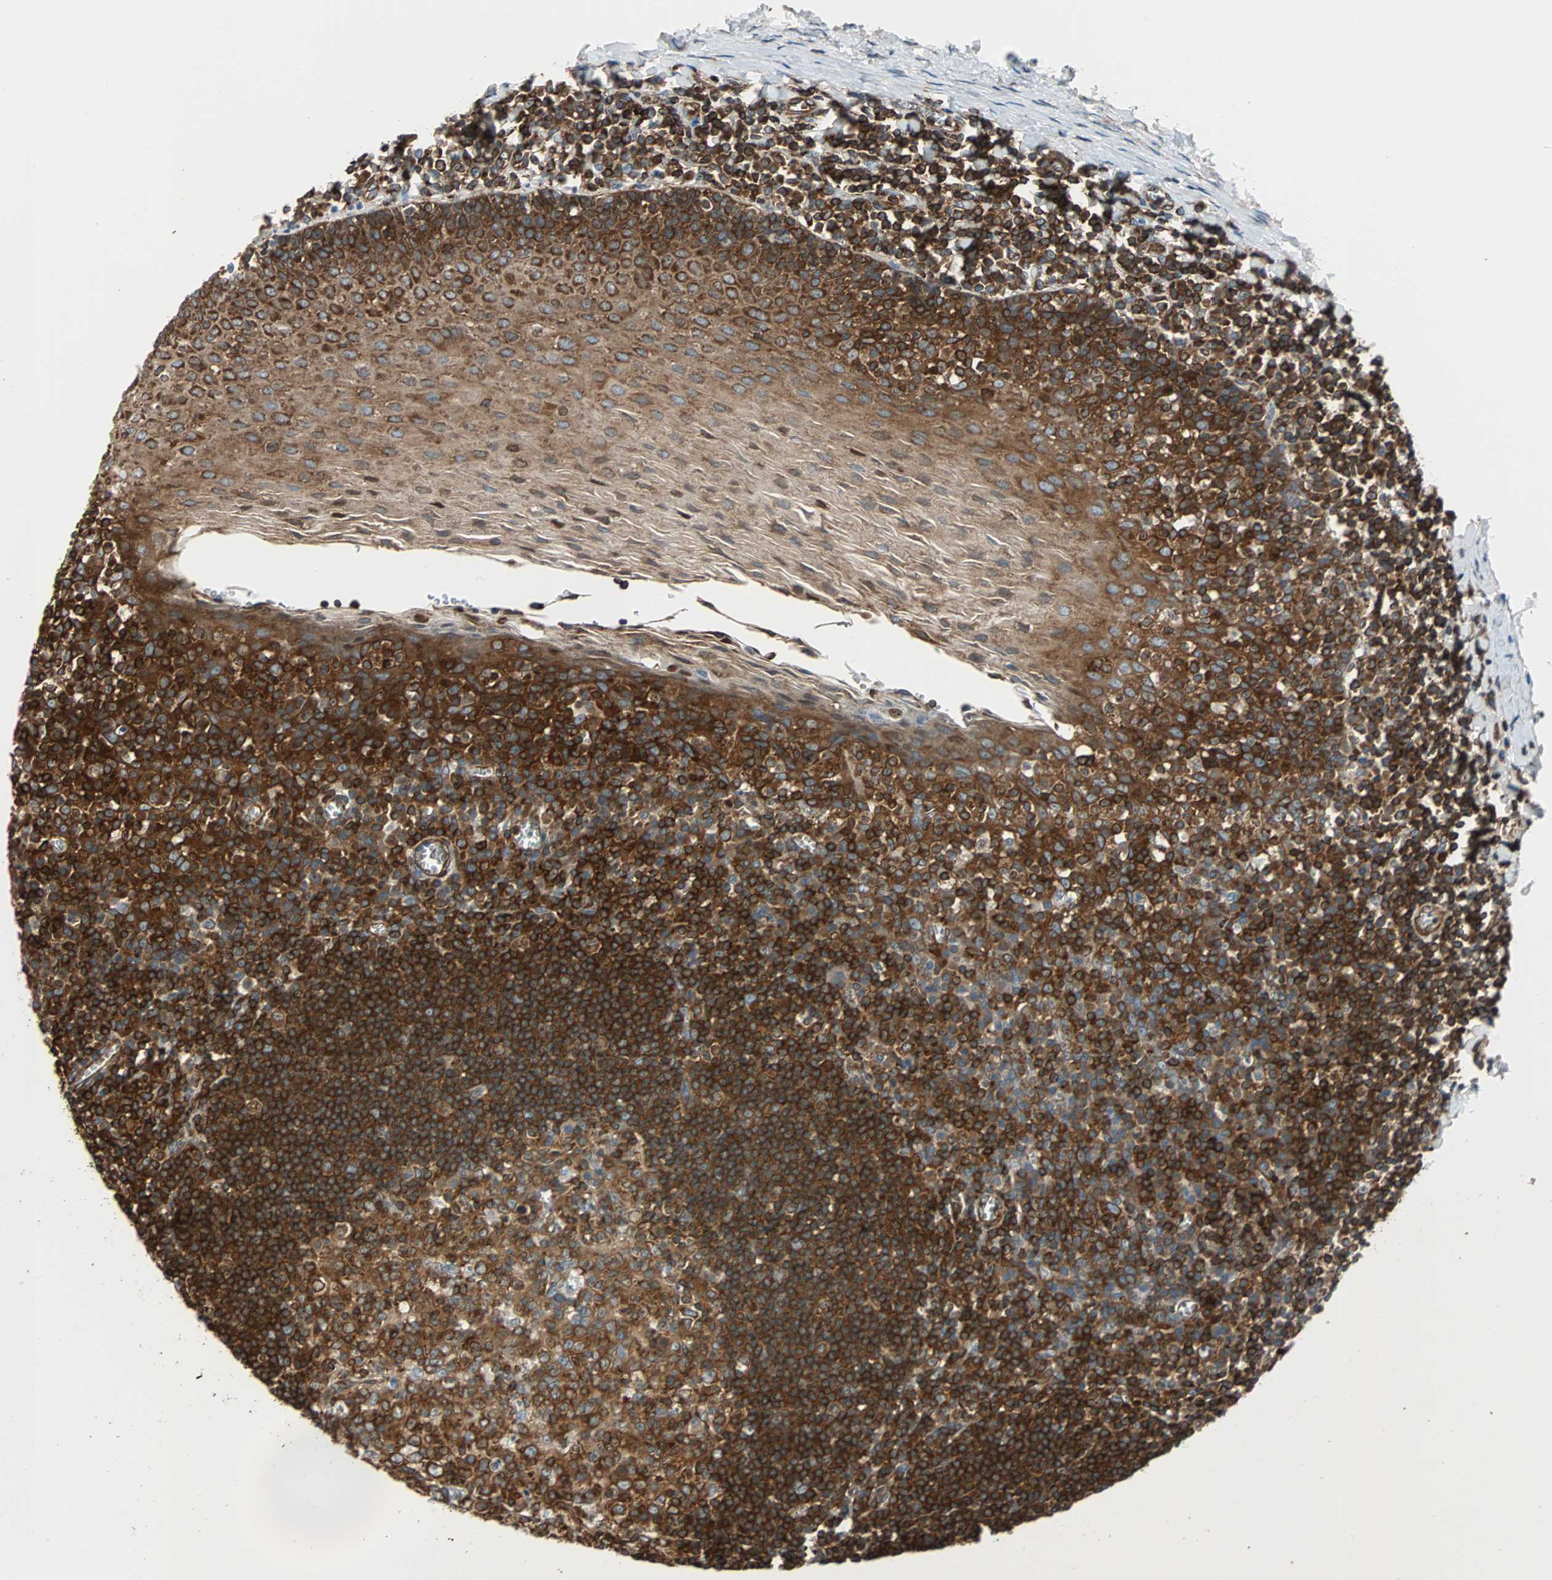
{"staining": {"intensity": "strong", "quantity": ">75%", "location": "cytoplasmic/membranous,nuclear"}, "tissue": "oral mucosa", "cell_type": "Squamous epithelial cells", "image_type": "normal", "snomed": [{"axis": "morphology", "description": "Normal tissue, NOS"}, {"axis": "topography", "description": "Oral tissue"}], "caption": "Immunohistochemical staining of normal human oral mucosa displays strong cytoplasmic/membranous,nuclear protein positivity in approximately >75% of squamous epithelial cells.", "gene": "RELA", "patient": {"sex": "male", "age": 20}}